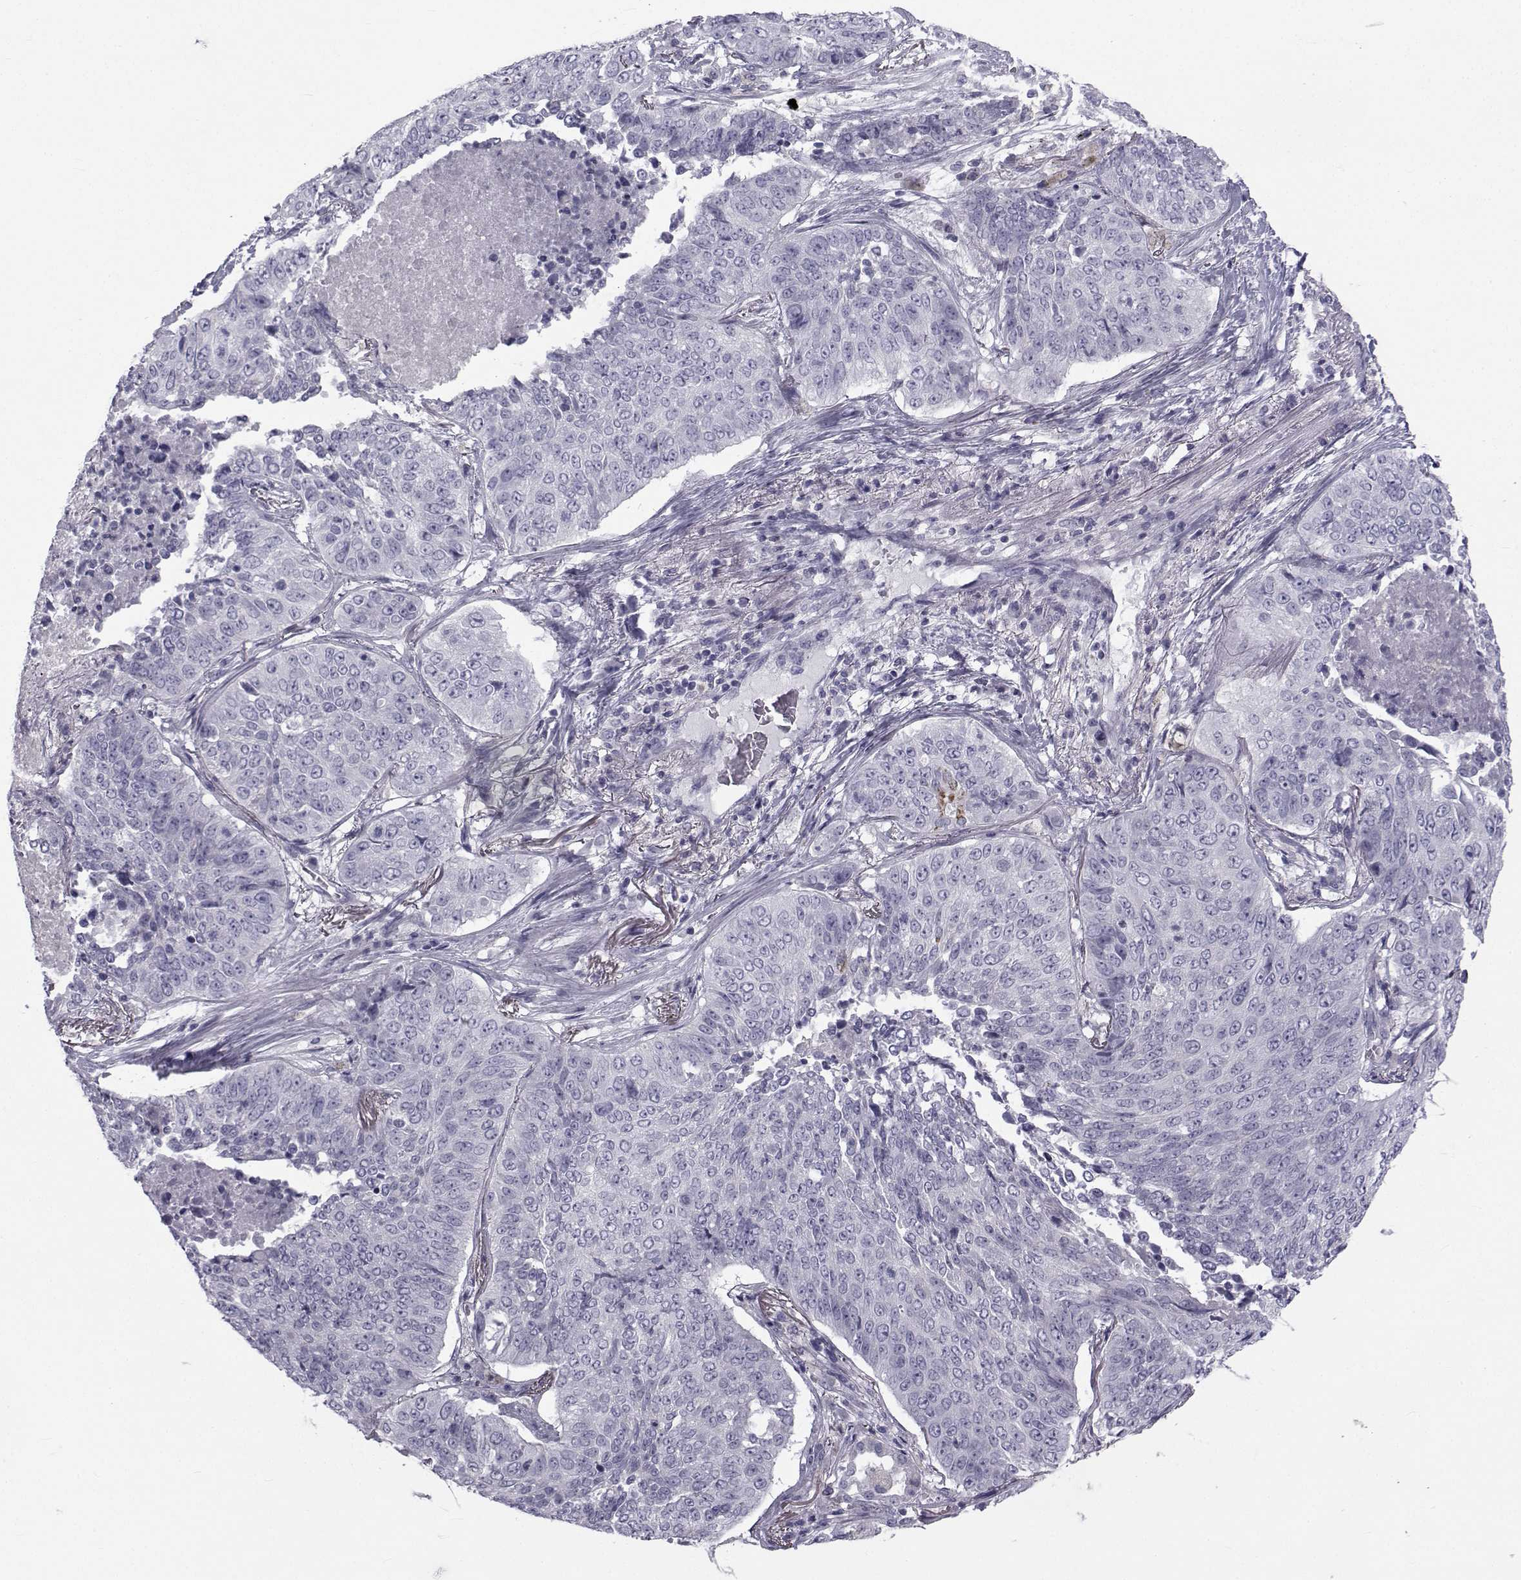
{"staining": {"intensity": "negative", "quantity": "none", "location": "none"}, "tissue": "lung cancer", "cell_type": "Tumor cells", "image_type": "cancer", "snomed": [{"axis": "morphology", "description": "Normal tissue, NOS"}, {"axis": "morphology", "description": "Squamous cell carcinoma, NOS"}, {"axis": "topography", "description": "Bronchus"}, {"axis": "topography", "description": "Lung"}], "caption": "Lung cancer (squamous cell carcinoma) was stained to show a protein in brown. There is no significant expression in tumor cells. (Immunohistochemistry (ihc), brightfield microscopy, high magnification).", "gene": "FDXR", "patient": {"sex": "male", "age": 64}}